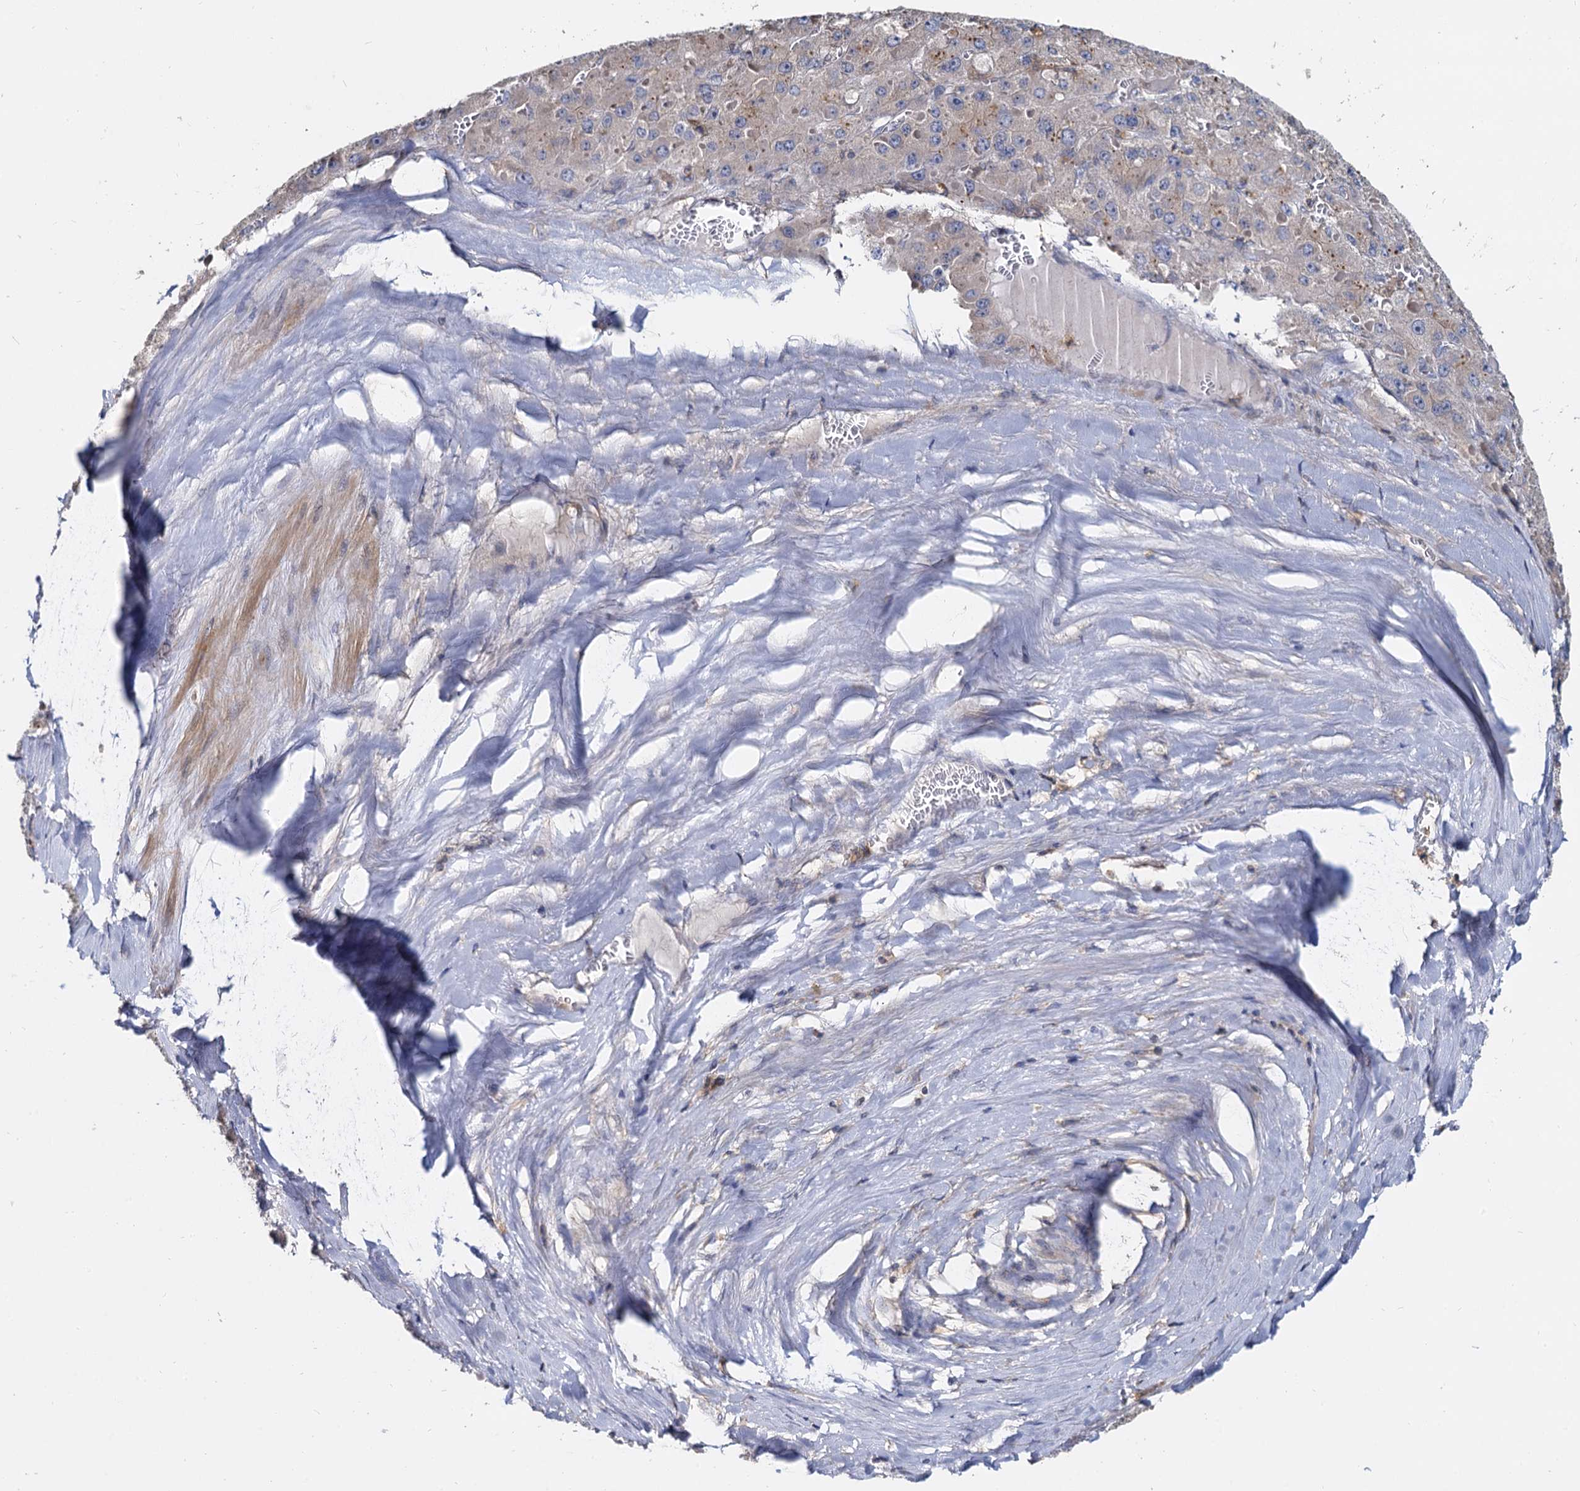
{"staining": {"intensity": "negative", "quantity": "none", "location": "none"}, "tissue": "liver cancer", "cell_type": "Tumor cells", "image_type": "cancer", "snomed": [{"axis": "morphology", "description": "Carcinoma, Hepatocellular, NOS"}, {"axis": "topography", "description": "Liver"}], "caption": "Immunohistochemical staining of human liver cancer (hepatocellular carcinoma) displays no significant expression in tumor cells.", "gene": "ANKRD13A", "patient": {"sex": "female", "age": 73}}